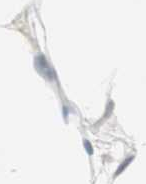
{"staining": {"intensity": "negative", "quantity": "none", "location": "none"}, "tissue": "adipose tissue", "cell_type": "Adipocytes", "image_type": "normal", "snomed": [{"axis": "morphology", "description": "Normal tissue, NOS"}, {"axis": "topography", "description": "Breast"}, {"axis": "topography", "description": "Adipose tissue"}], "caption": "Human adipose tissue stained for a protein using IHC displays no positivity in adipocytes.", "gene": "CCM2L", "patient": {"sex": "female", "age": 25}}